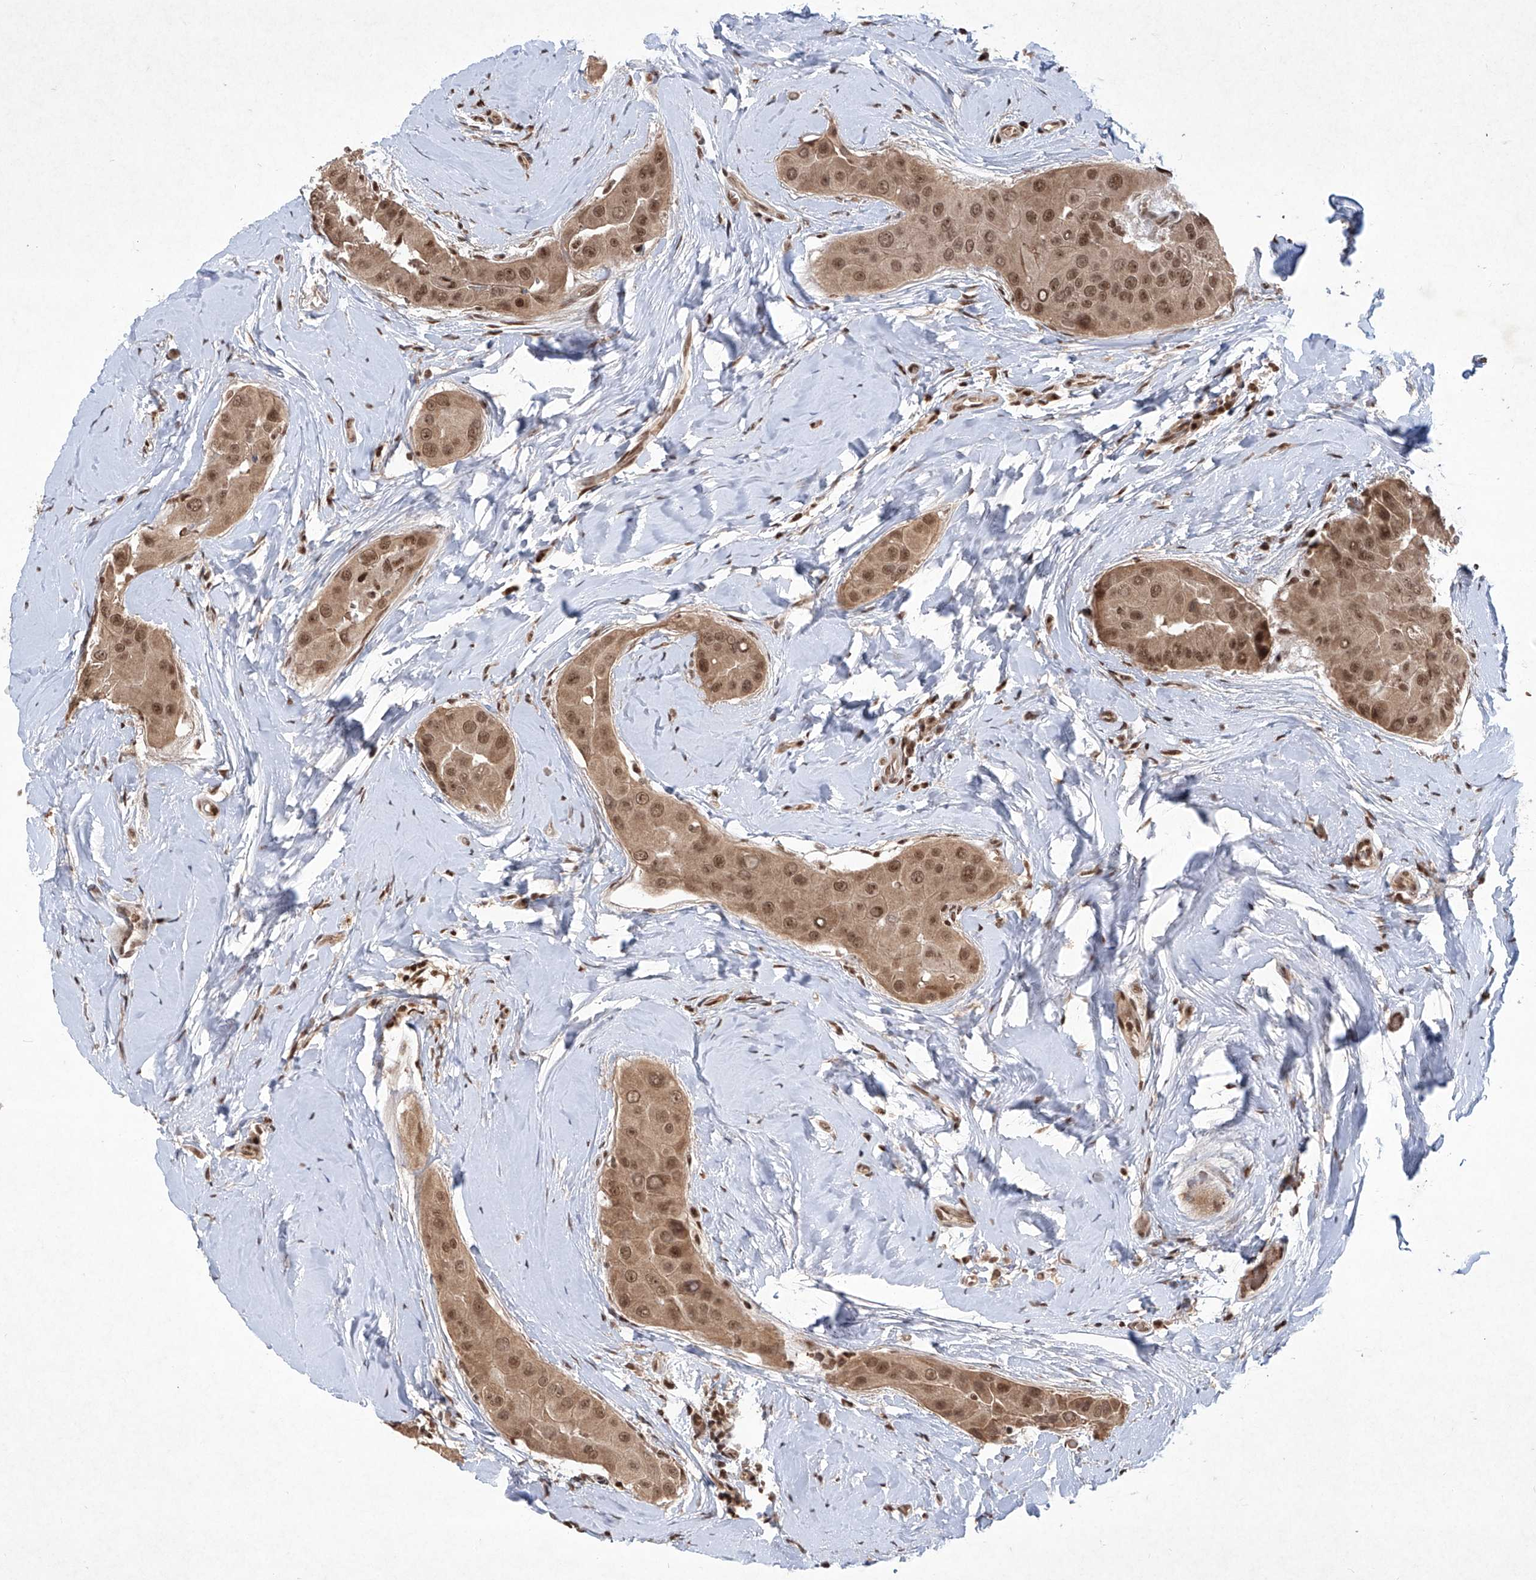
{"staining": {"intensity": "moderate", "quantity": ">75%", "location": "cytoplasmic/membranous,nuclear"}, "tissue": "thyroid cancer", "cell_type": "Tumor cells", "image_type": "cancer", "snomed": [{"axis": "morphology", "description": "Papillary adenocarcinoma, NOS"}, {"axis": "topography", "description": "Thyroid gland"}], "caption": "Thyroid cancer stained with DAB (3,3'-diaminobenzidine) IHC reveals medium levels of moderate cytoplasmic/membranous and nuclear staining in approximately >75% of tumor cells.", "gene": "IRF2", "patient": {"sex": "male", "age": 33}}